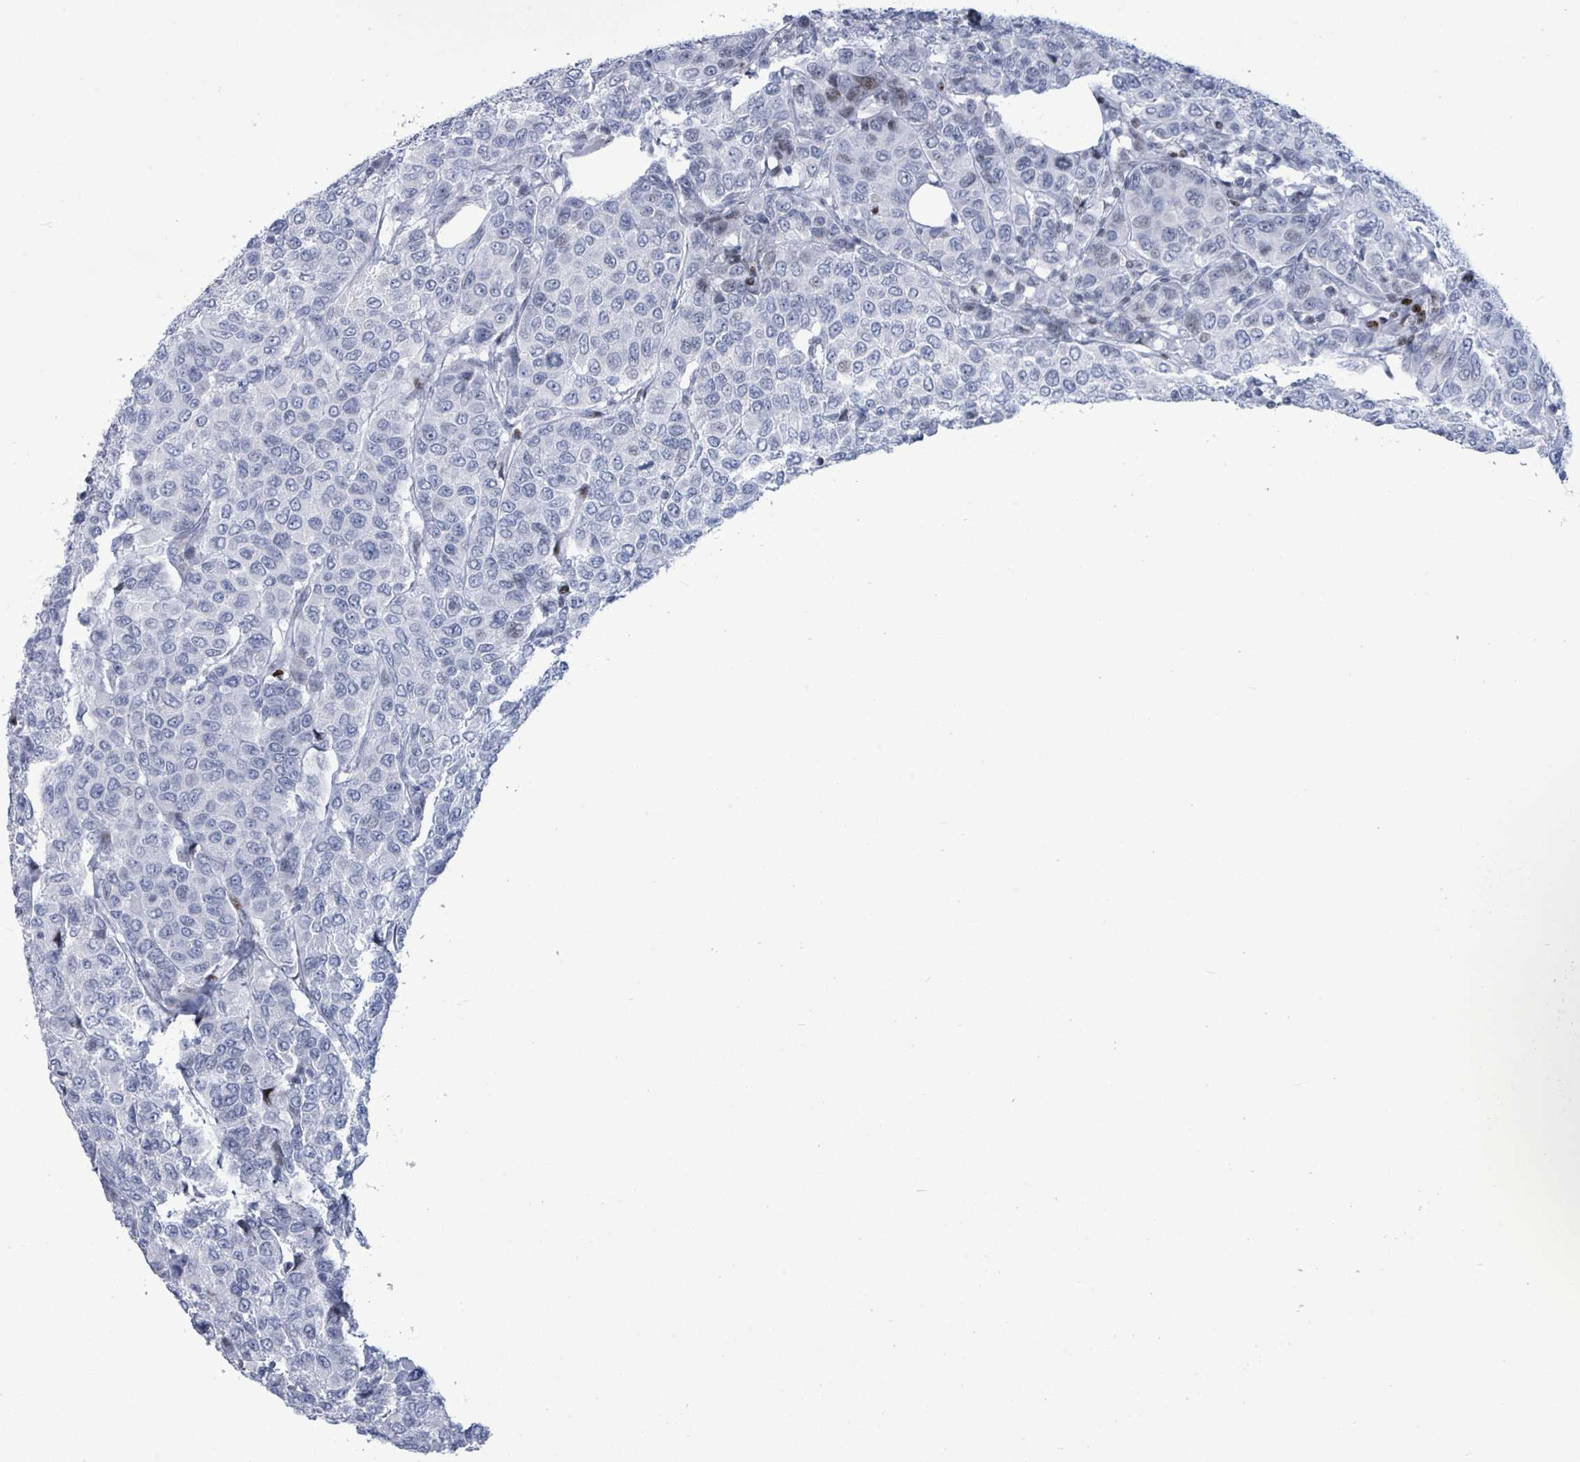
{"staining": {"intensity": "negative", "quantity": "none", "location": "none"}, "tissue": "breast cancer", "cell_type": "Tumor cells", "image_type": "cancer", "snomed": [{"axis": "morphology", "description": "Duct carcinoma"}, {"axis": "topography", "description": "Breast"}], "caption": "High magnification brightfield microscopy of breast infiltrating ductal carcinoma stained with DAB (3,3'-diaminobenzidine) (brown) and counterstained with hematoxylin (blue): tumor cells show no significant expression.", "gene": "MALL", "patient": {"sex": "female", "age": 55}}